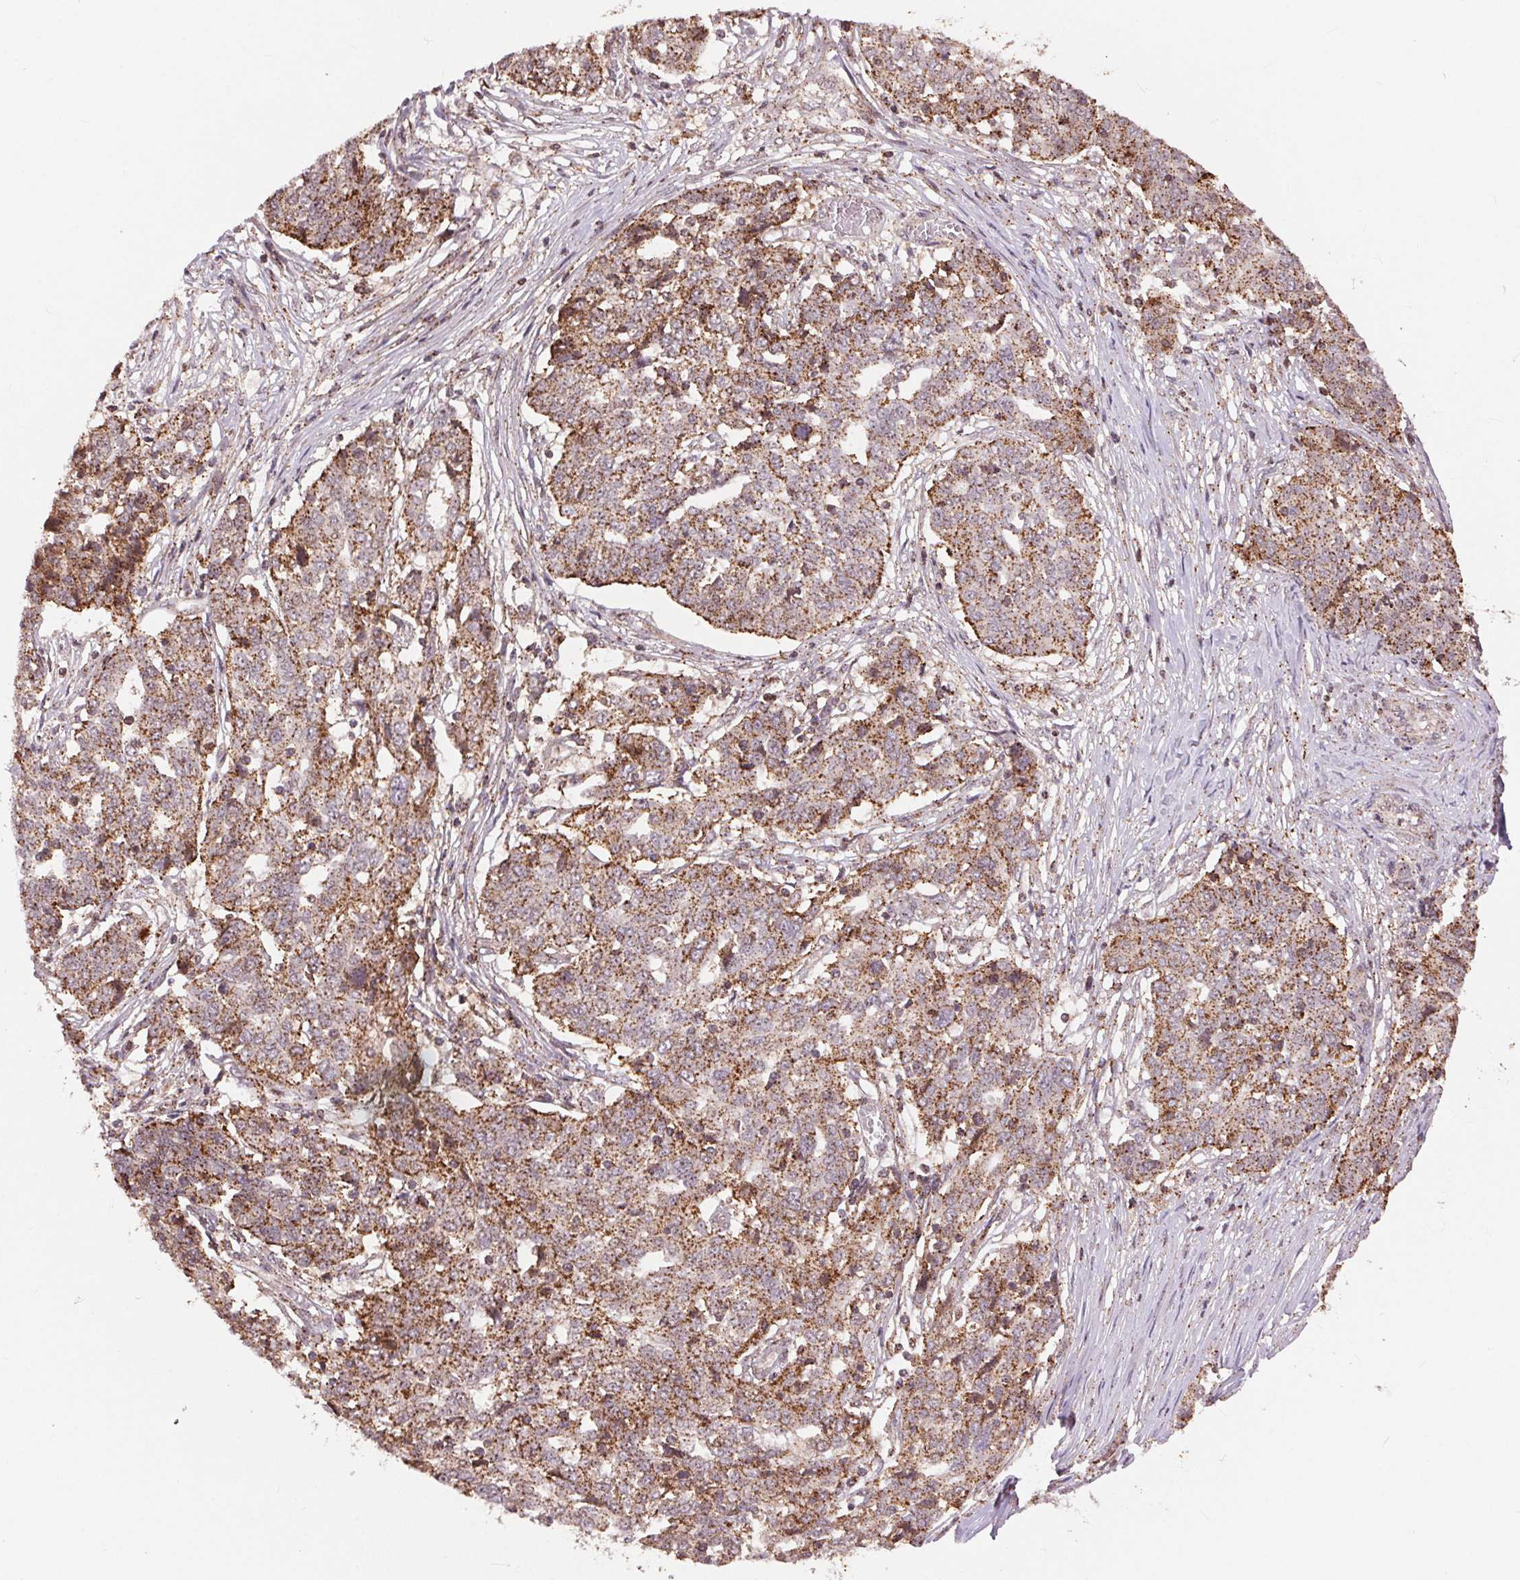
{"staining": {"intensity": "moderate", "quantity": ">75%", "location": "cytoplasmic/membranous"}, "tissue": "ovarian cancer", "cell_type": "Tumor cells", "image_type": "cancer", "snomed": [{"axis": "morphology", "description": "Cystadenocarcinoma, serous, NOS"}, {"axis": "topography", "description": "Ovary"}], "caption": "An immunohistochemistry (IHC) photomicrograph of neoplastic tissue is shown. Protein staining in brown shows moderate cytoplasmic/membranous positivity in ovarian cancer within tumor cells.", "gene": "CHMP4B", "patient": {"sex": "female", "age": 67}}